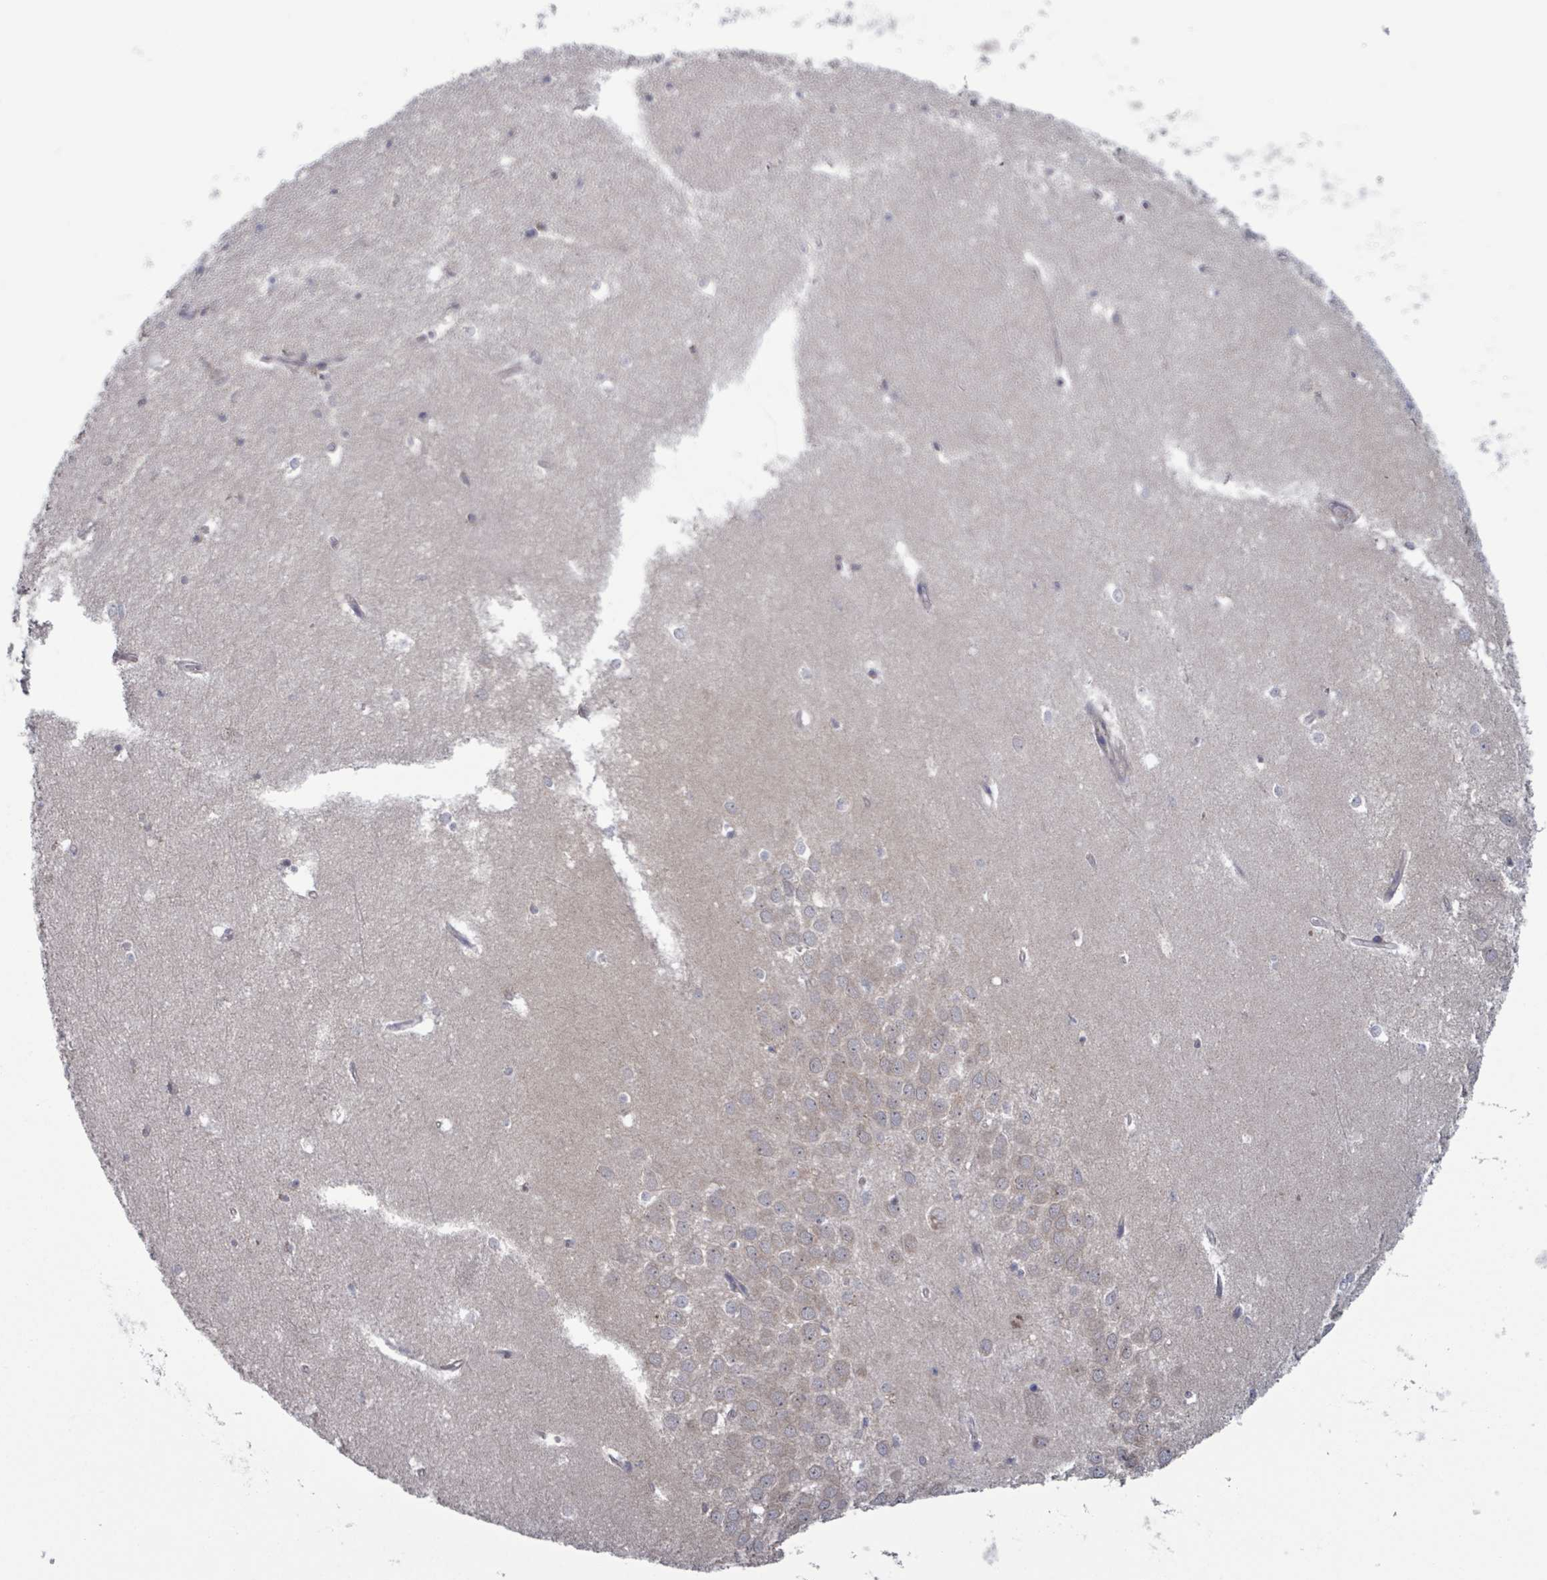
{"staining": {"intensity": "weak", "quantity": "25%-75%", "location": "cytoplasmic/membranous"}, "tissue": "hippocampus", "cell_type": "Glial cells", "image_type": "normal", "snomed": [{"axis": "morphology", "description": "Normal tissue, NOS"}, {"axis": "topography", "description": "Hippocampus"}], "caption": "Protein staining of unremarkable hippocampus demonstrates weak cytoplasmic/membranous expression in approximately 25%-75% of glial cells. (brown staining indicates protein expression, while blue staining denotes nuclei).", "gene": "FKBP1A", "patient": {"sex": "female", "age": 64}}